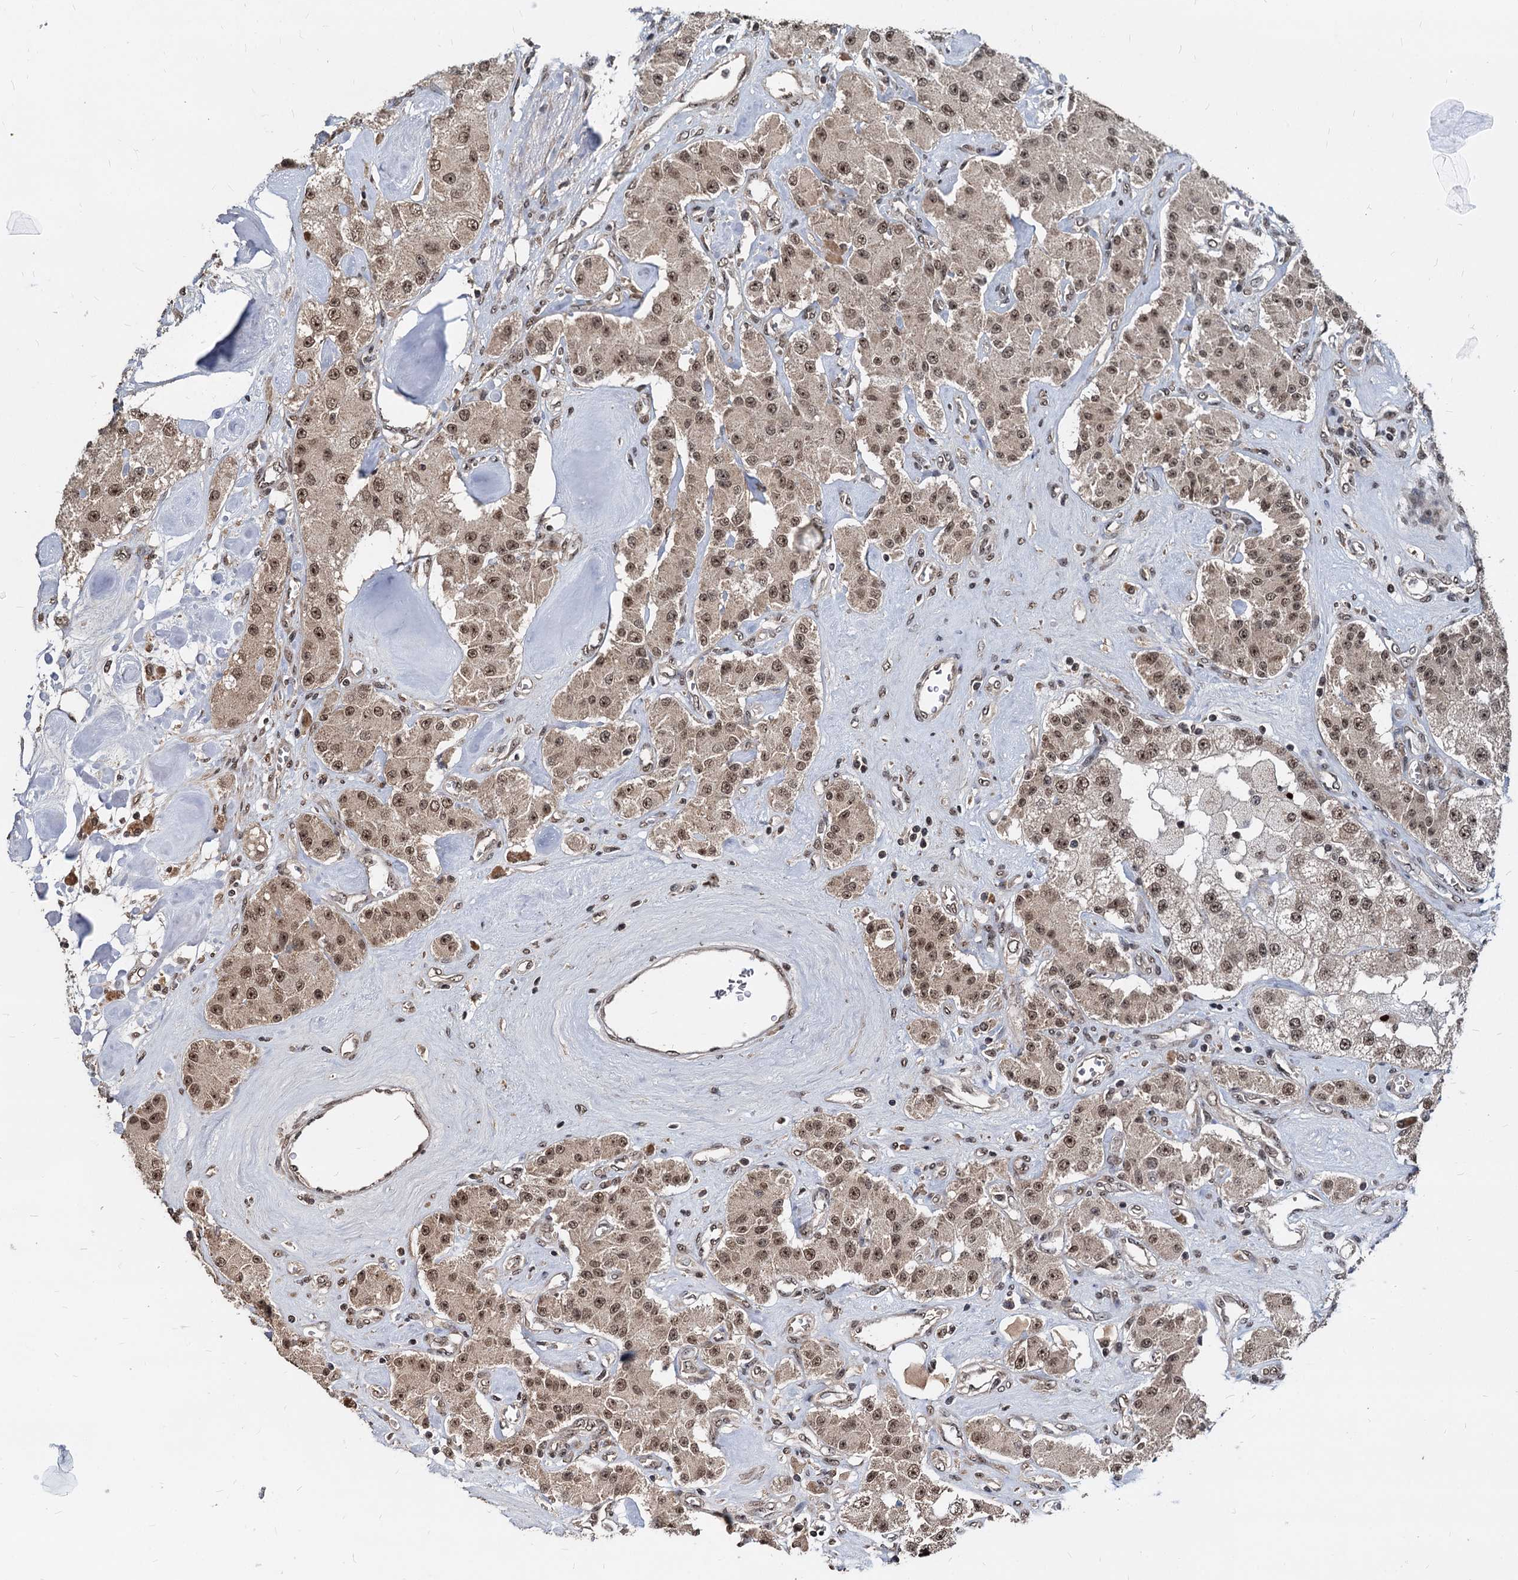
{"staining": {"intensity": "moderate", "quantity": ">75%", "location": "cytoplasmic/membranous,nuclear"}, "tissue": "carcinoid", "cell_type": "Tumor cells", "image_type": "cancer", "snomed": [{"axis": "morphology", "description": "Carcinoid, malignant, NOS"}, {"axis": "topography", "description": "Pancreas"}], "caption": "The immunohistochemical stain highlights moderate cytoplasmic/membranous and nuclear staining in tumor cells of carcinoid tissue.", "gene": "FAM216B", "patient": {"sex": "male", "age": 41}}